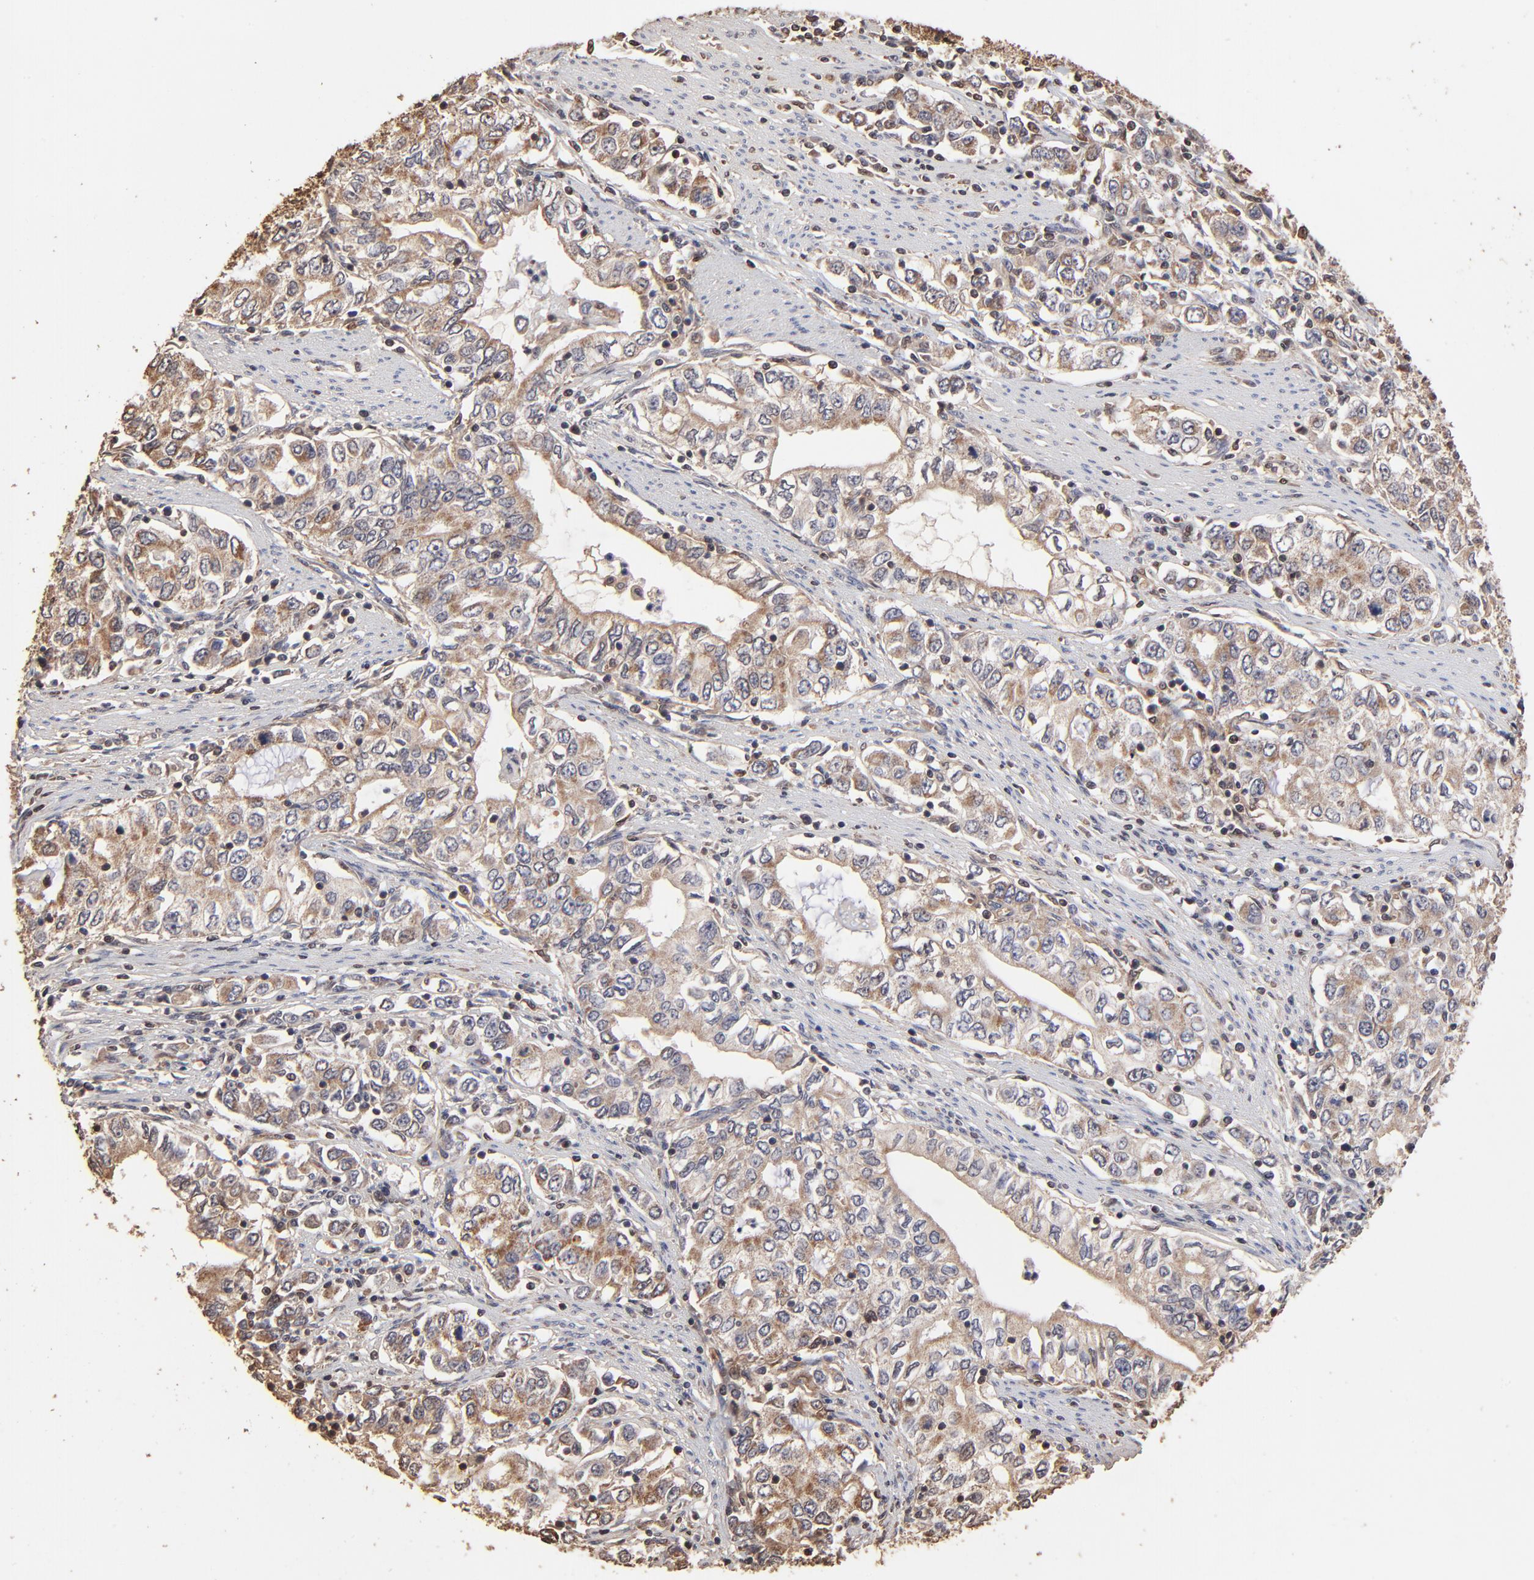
{"staining": {"intensity": "weak", "quantity": ">75%", "location": "cytoplasmic/membranous"}, "tissue": "stomach cancer", "cell_type": "Tumor cells", "image_type": "cancer", "snomed": [{"axis": "morphology", "description": "Adenocarcinoma, NOS"}, {"axis": "topography", "description": "Stomach, lower"}], "caption": "A low amount of weak cytoplasmic/membranous staining is appreciated in approximately >75% of tumor cells in stomach cancer (adenocarcinoma) tissue. Nuclei are stained in blue.", "gene": "CASP1", "patient": {"sex": "female", "age": 72}}